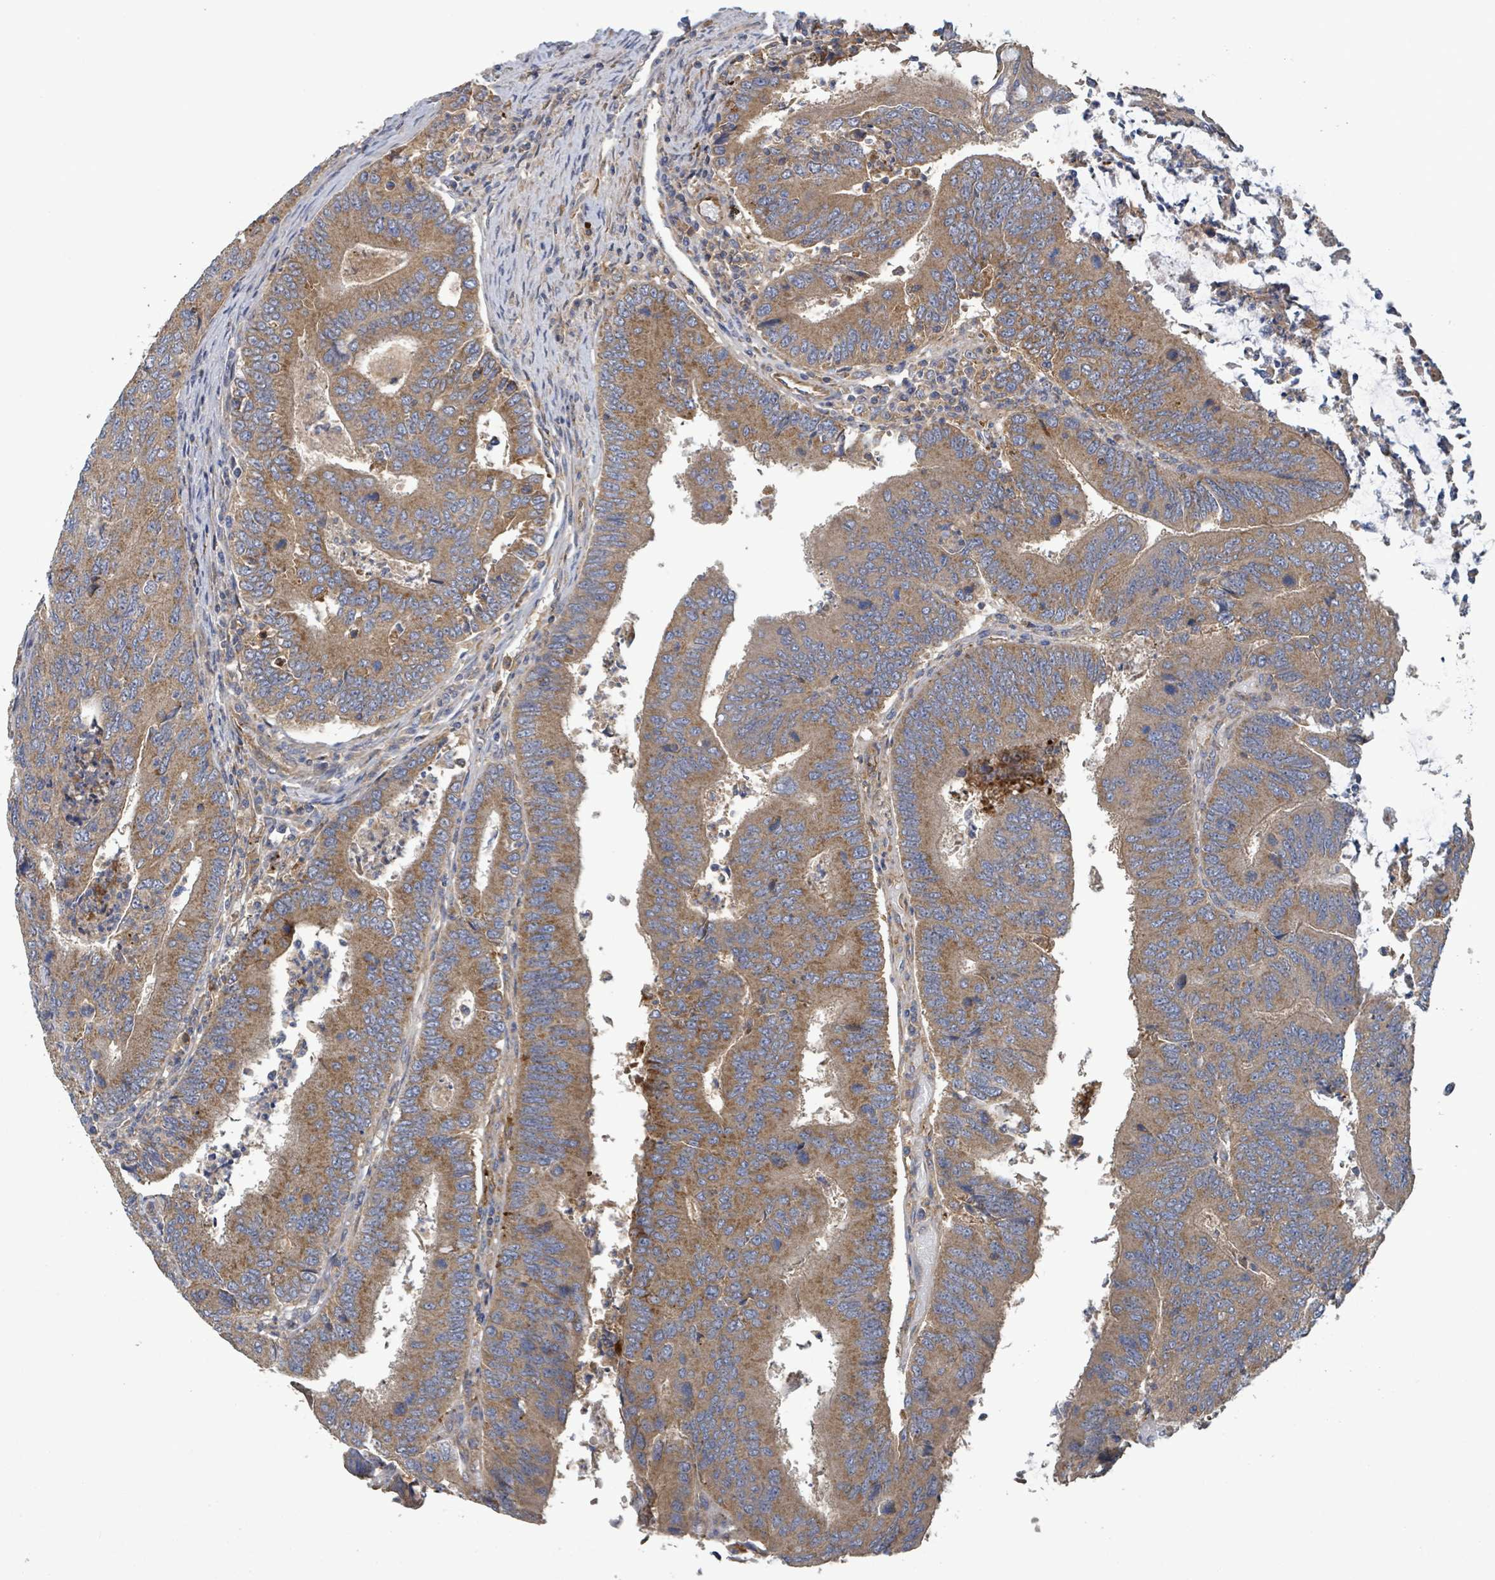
{"staining": {"intensity": "moderate", "quantity": ">75%", "location": "cytoplasmic/membranous"}, "tissue": "colorectal cancer", "cell_type": "Tumor cells", "image_type": "cancer", "snomed": [{"axis": "morphology", "description": "Adenocarcinoma, NOS"}, {"axis": "topography", "description": "Colon"}], "caption": "Human colorectal cancer stained for a protein (brown) shows moderate cytoplasmic/membranous positive staining in about >75% of tumor cells.", "gene": "PLAAT1", "patient": {"sex": "female", "age": 67}}